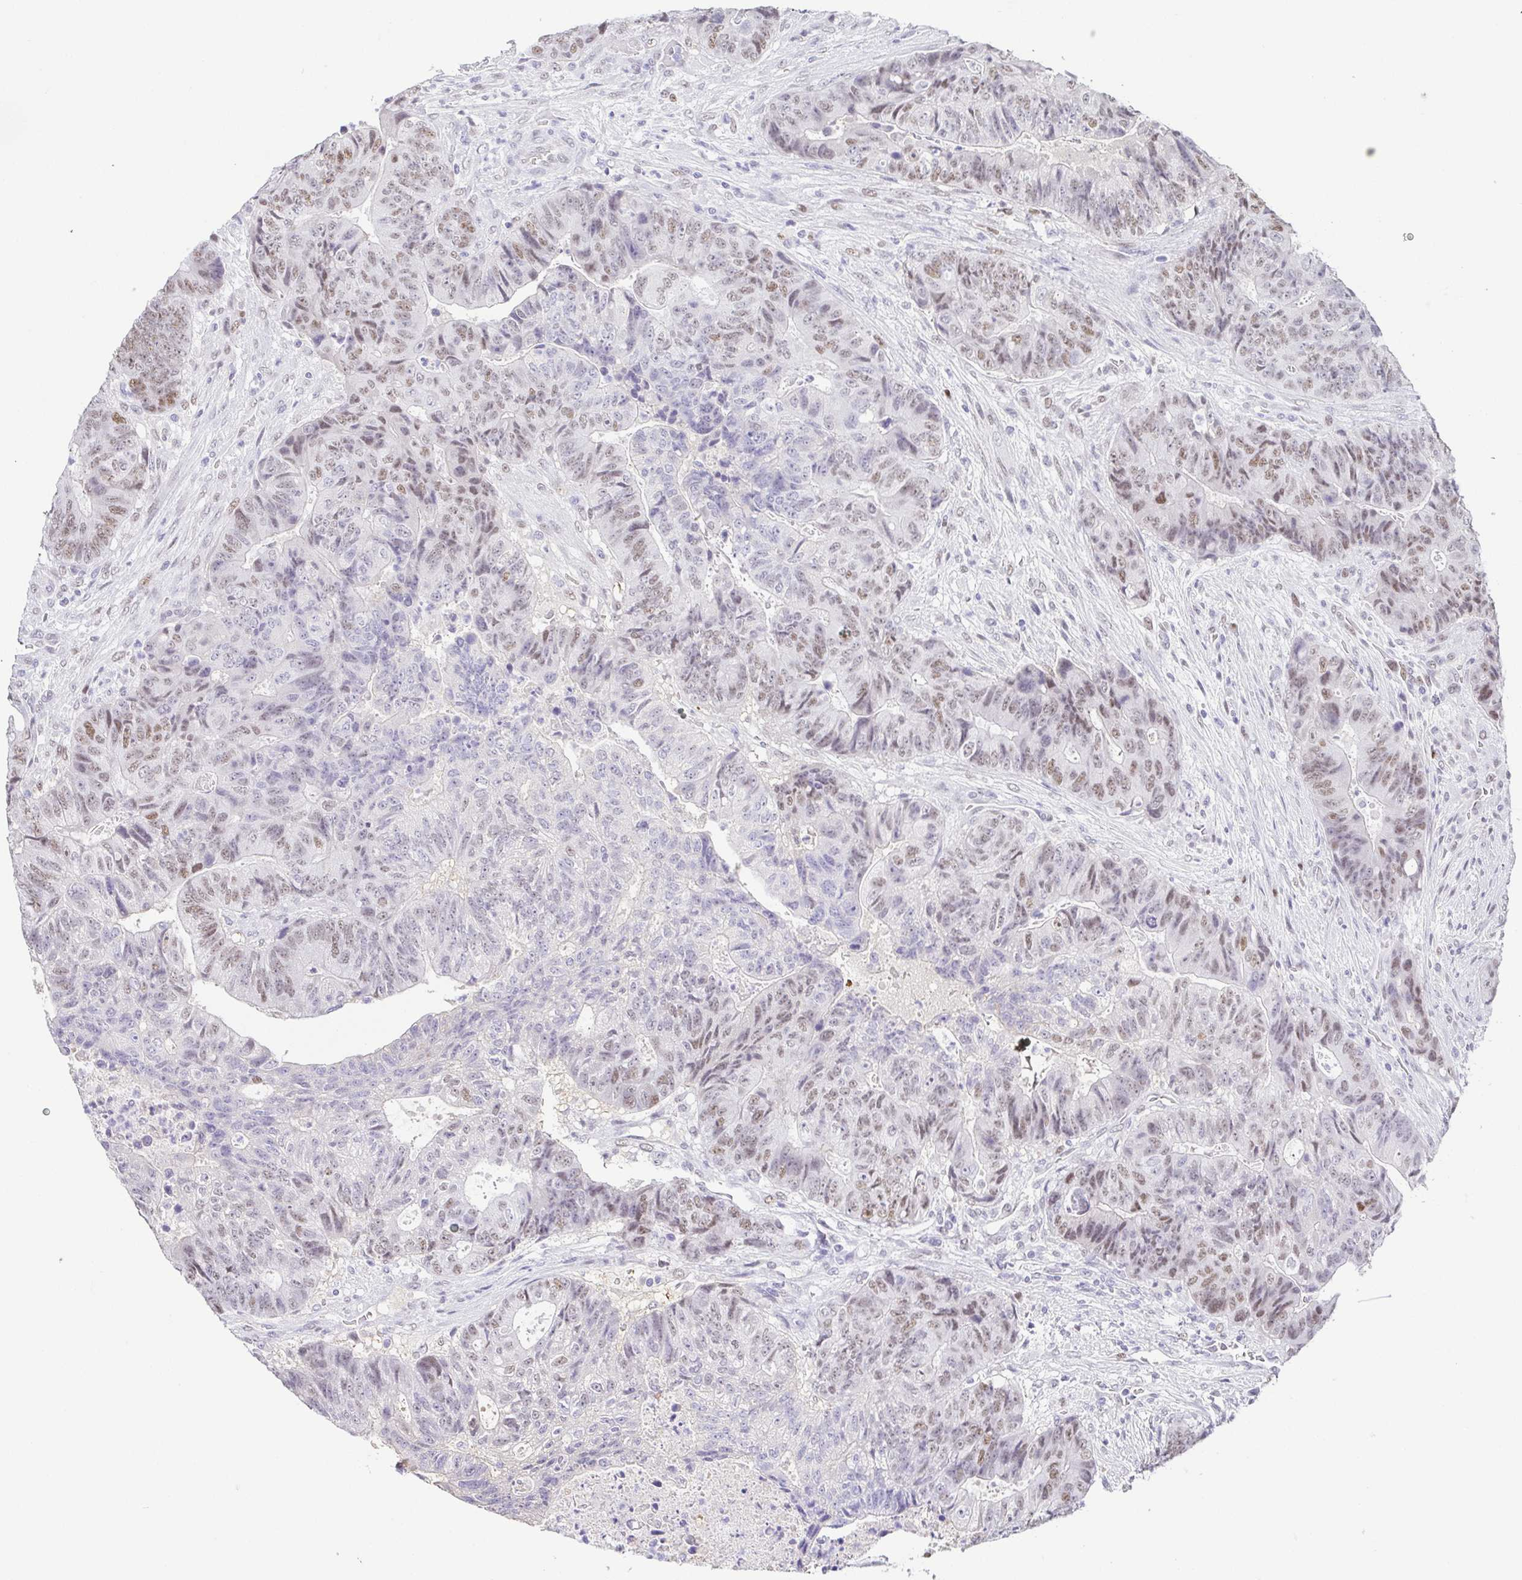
{"staining": {"intensity": "moderate", "quantity": "25%-75%", "location": "nuclear"}, "tissue": "colorectal cancer", "cell_type": "Tumor cells", "image_type": "cancer", "snomed": [{"axis": "morphology", "description": "Normal tissue, NOS"}, {"axis": "morphology", "description": "Adenocarcinoma, NOS"}, {"axis": "topography", "description": "Colon"}], "caption": "Brown immunohistochemical staining in colorectal cancer (adenocarcinoma) reveals moderate nuclear positivity in approximately 25%-75% of tumor cells.", "gene": "TCF3", "patient": {"sex": "female", "age": 48}}